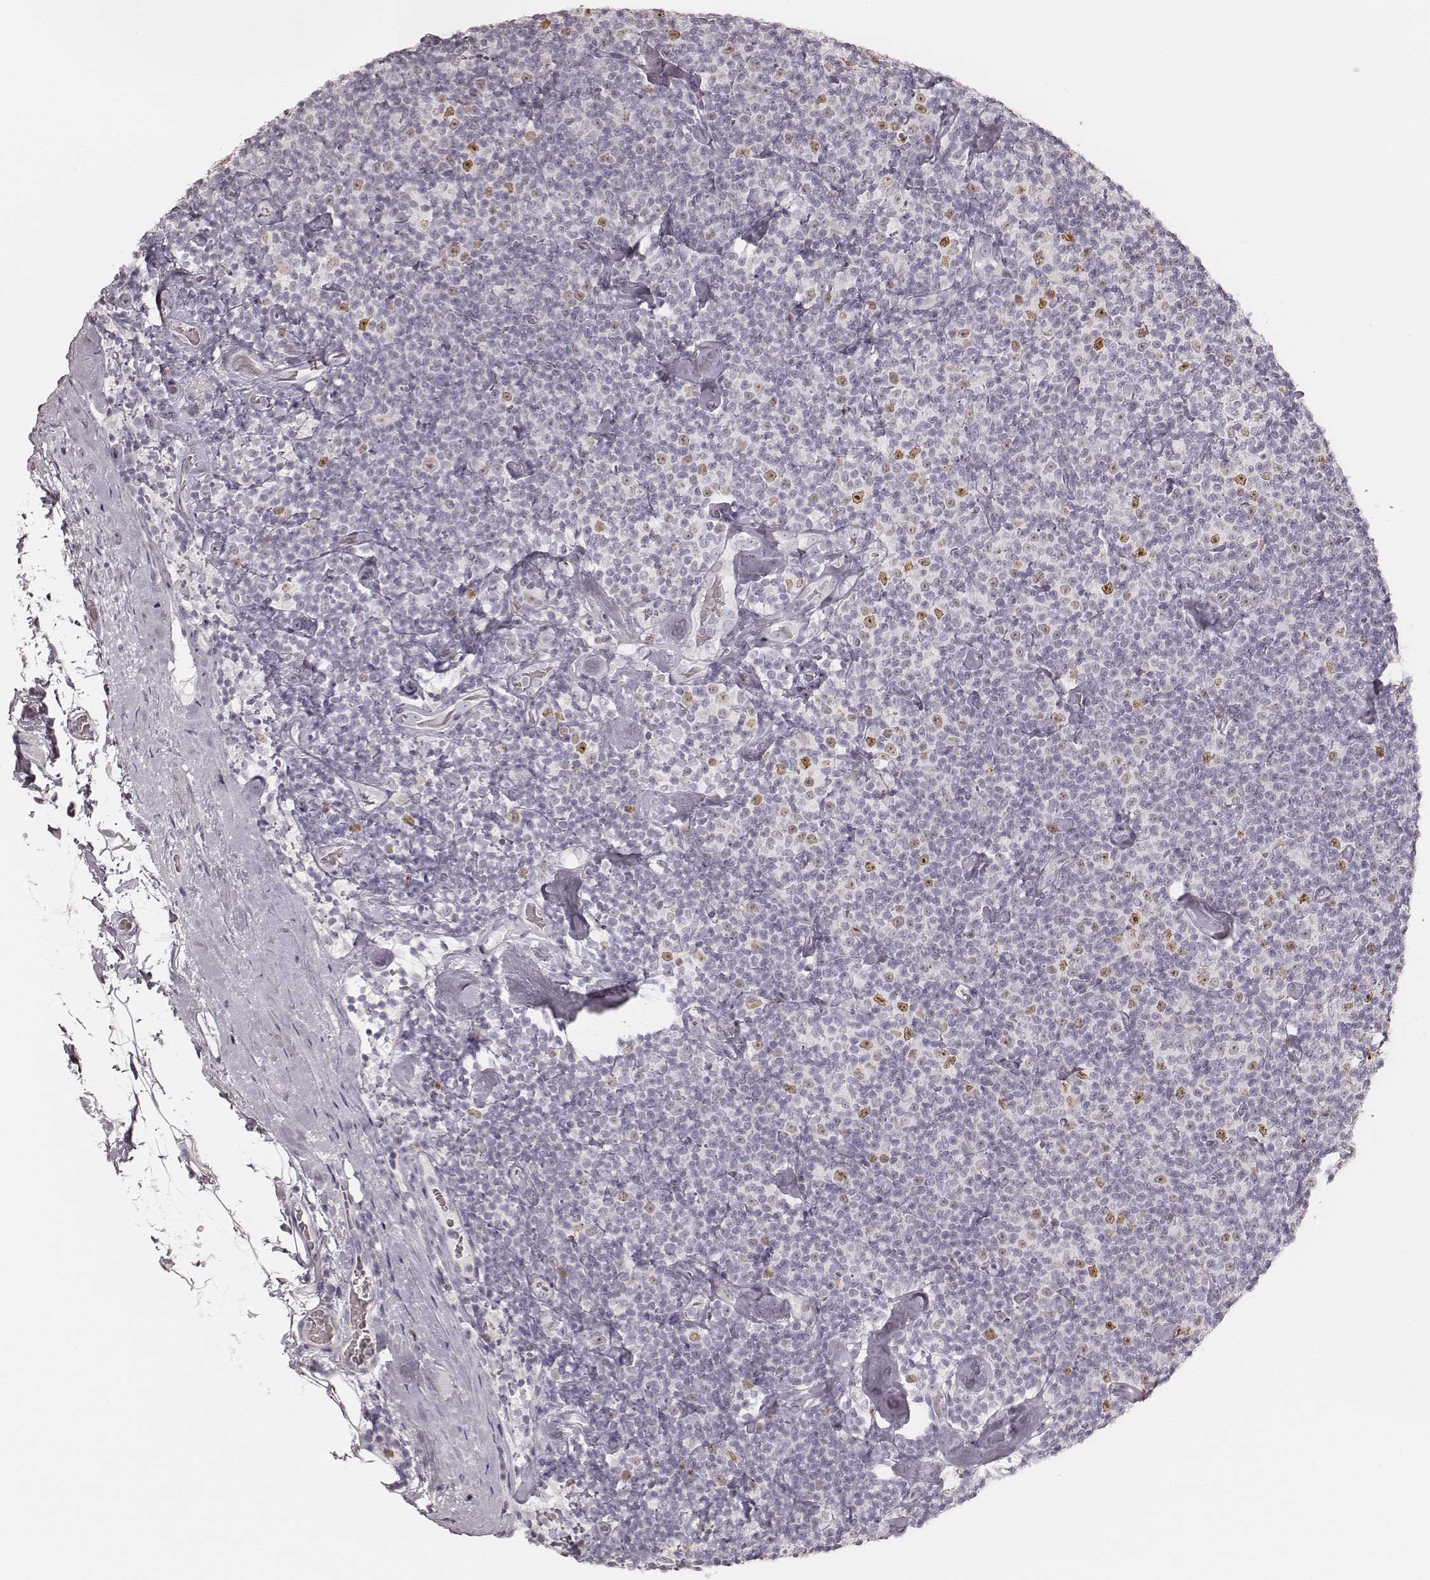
{"staining": {"intensity": "moderate", "quantity": "<25%", "location": "nuclear"}, "tissue": "lymphoma", "cell_type": "Tumor cells", "image_type": "cancer", "snomed": [{"axis": "morphology", "description": "Malignant lymphoma, non-Hodgkin's type, Low grade"}, {"axis": "topography", "description": "Lymph node"}], "caption": "There is low levels of moderate nuclear positivity in tumor cells of malignant lymphoma, non-Hodgkin's type (low-grade), as demonstrated by immunohistochemical staining (brown color).", "gene": "TEX37", "patient": {"sex": "male", "age": 81}}